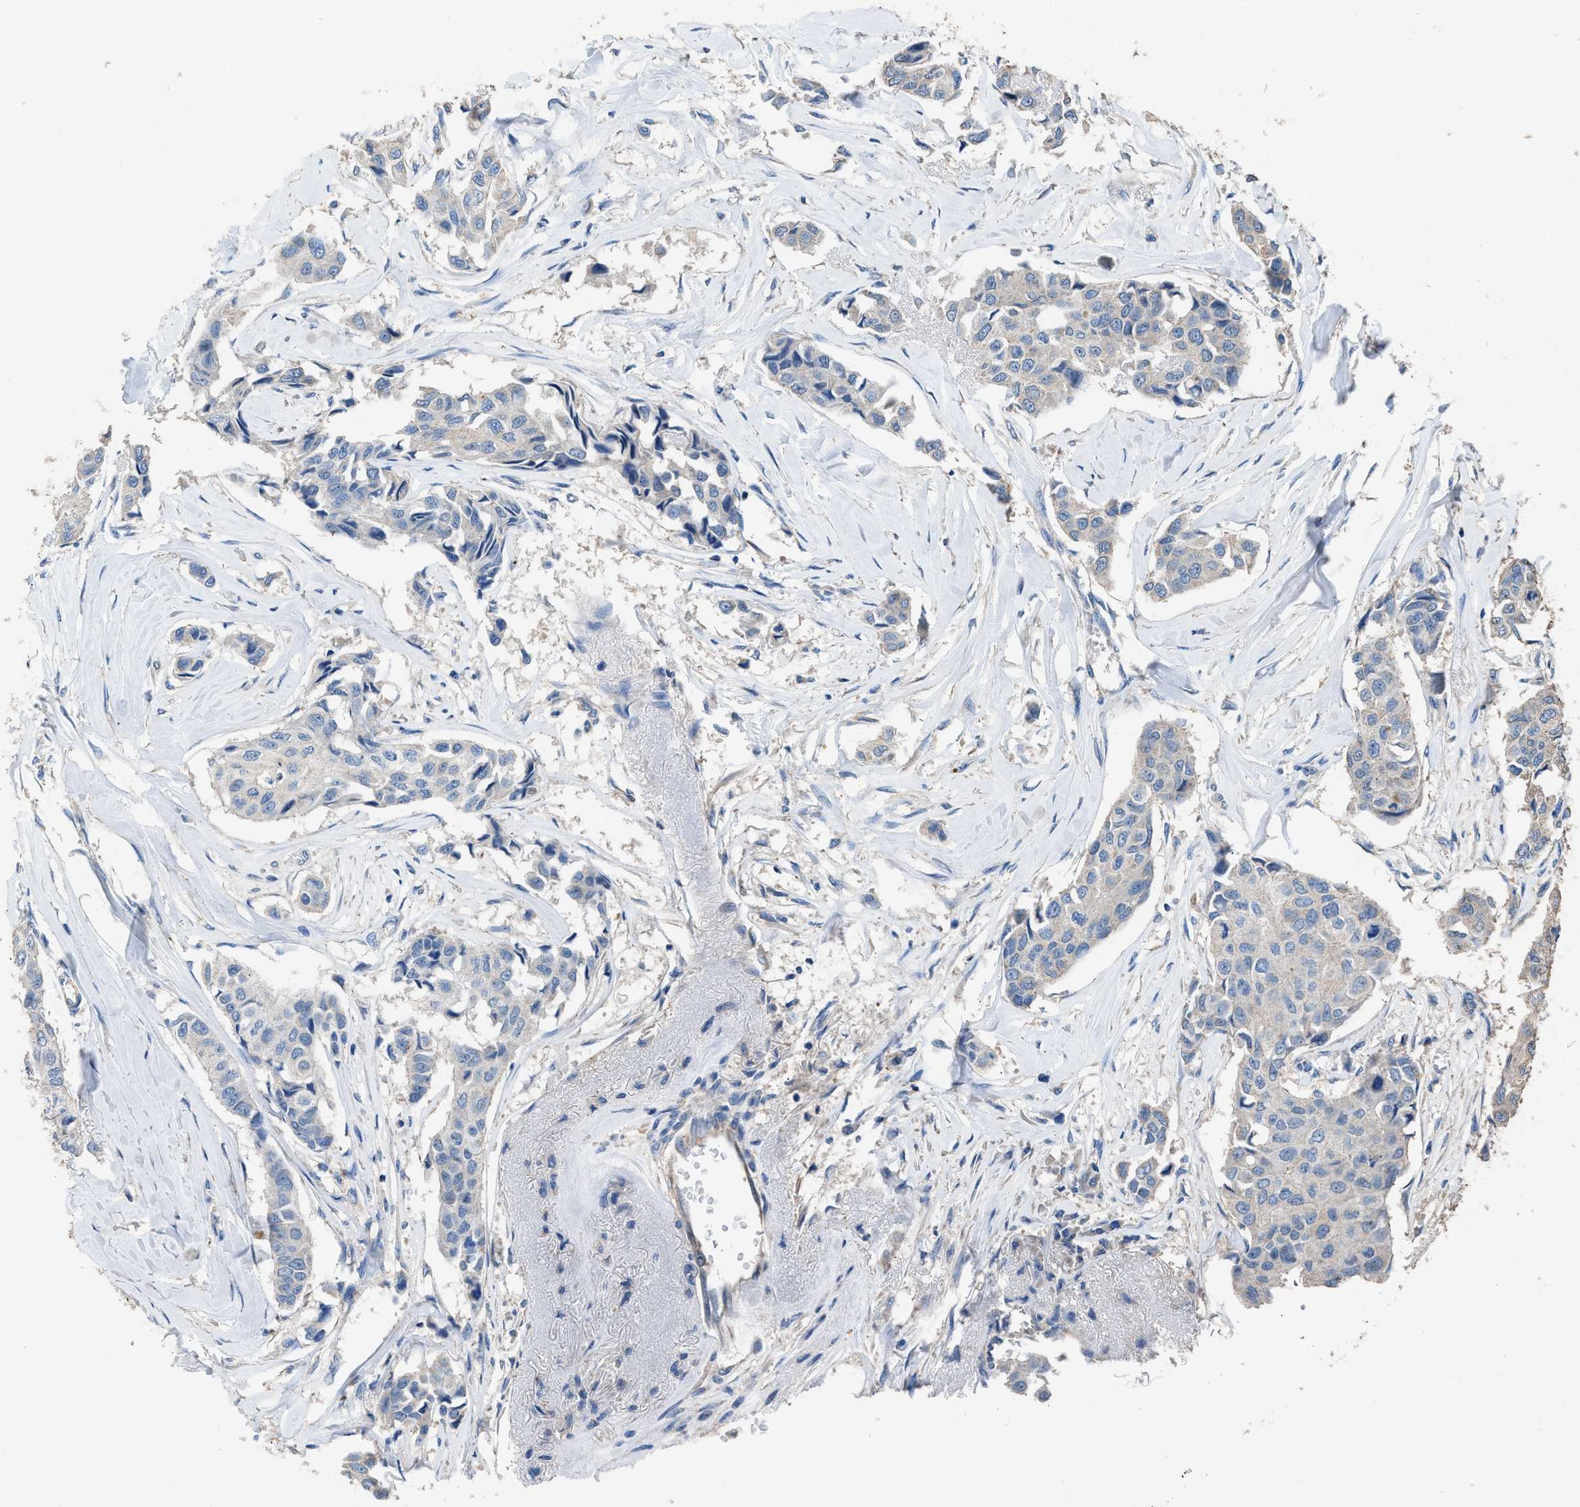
{"staining": {"intensity": "negative", "quantity": "none", "location": "none"}, "tissue": "breast cancer", "cell_type": "Tumor cells", "image_type": "cancer", "snomed": [{"axis": "morphology", "description": "Duct carcinoma"}, {"axis": "topography", "description": "Breast"}], "caption": "This is a micrograph of immunohistochemistry staining of breast infiltrating ductal carcinoma, which shows no staining in tumor cells.", "gene": "ITSN1", "patient": {"sex": "female", "age": 80}}